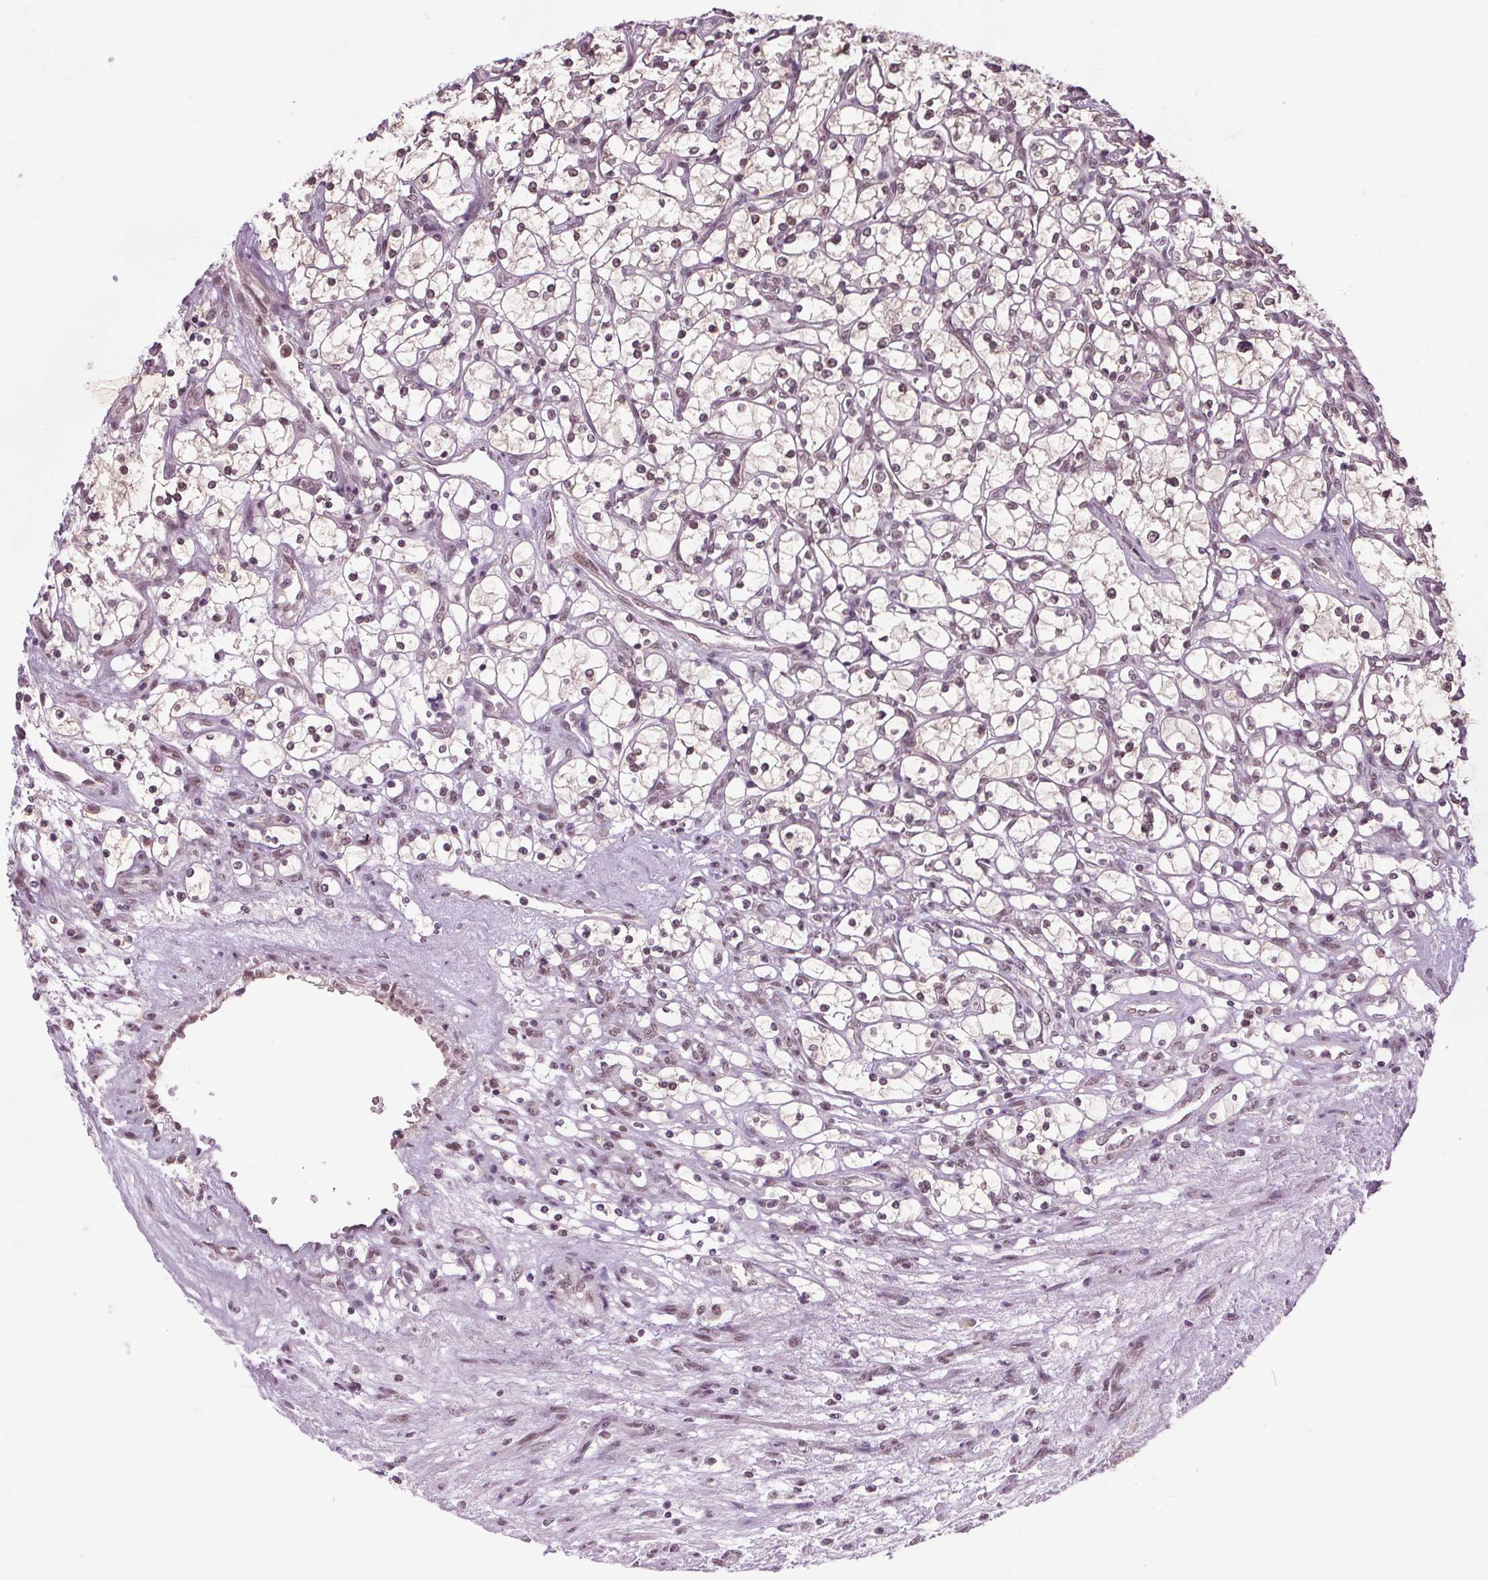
{"staining": {"intensity": "moderate", "quantity": ">75%", "location": "nuclear"}, "tissue": "renal cancer", "cell_type": "Tumor cells", "image_type": "cancer", "snomed": [{"axis": "morphology", "description": "Adenocarcinoma, NOS"}, {"axis": "topography", "description": "Kidney"}], "caption": "This is a micrograph of immunohistochemistry (IHC) staining of renal cancer (adenocarcinoma), which shows moderate expression in the nuclear of tumor cells.", "gene": "MED6", "patient": {"sex": "female", "age": 69}}